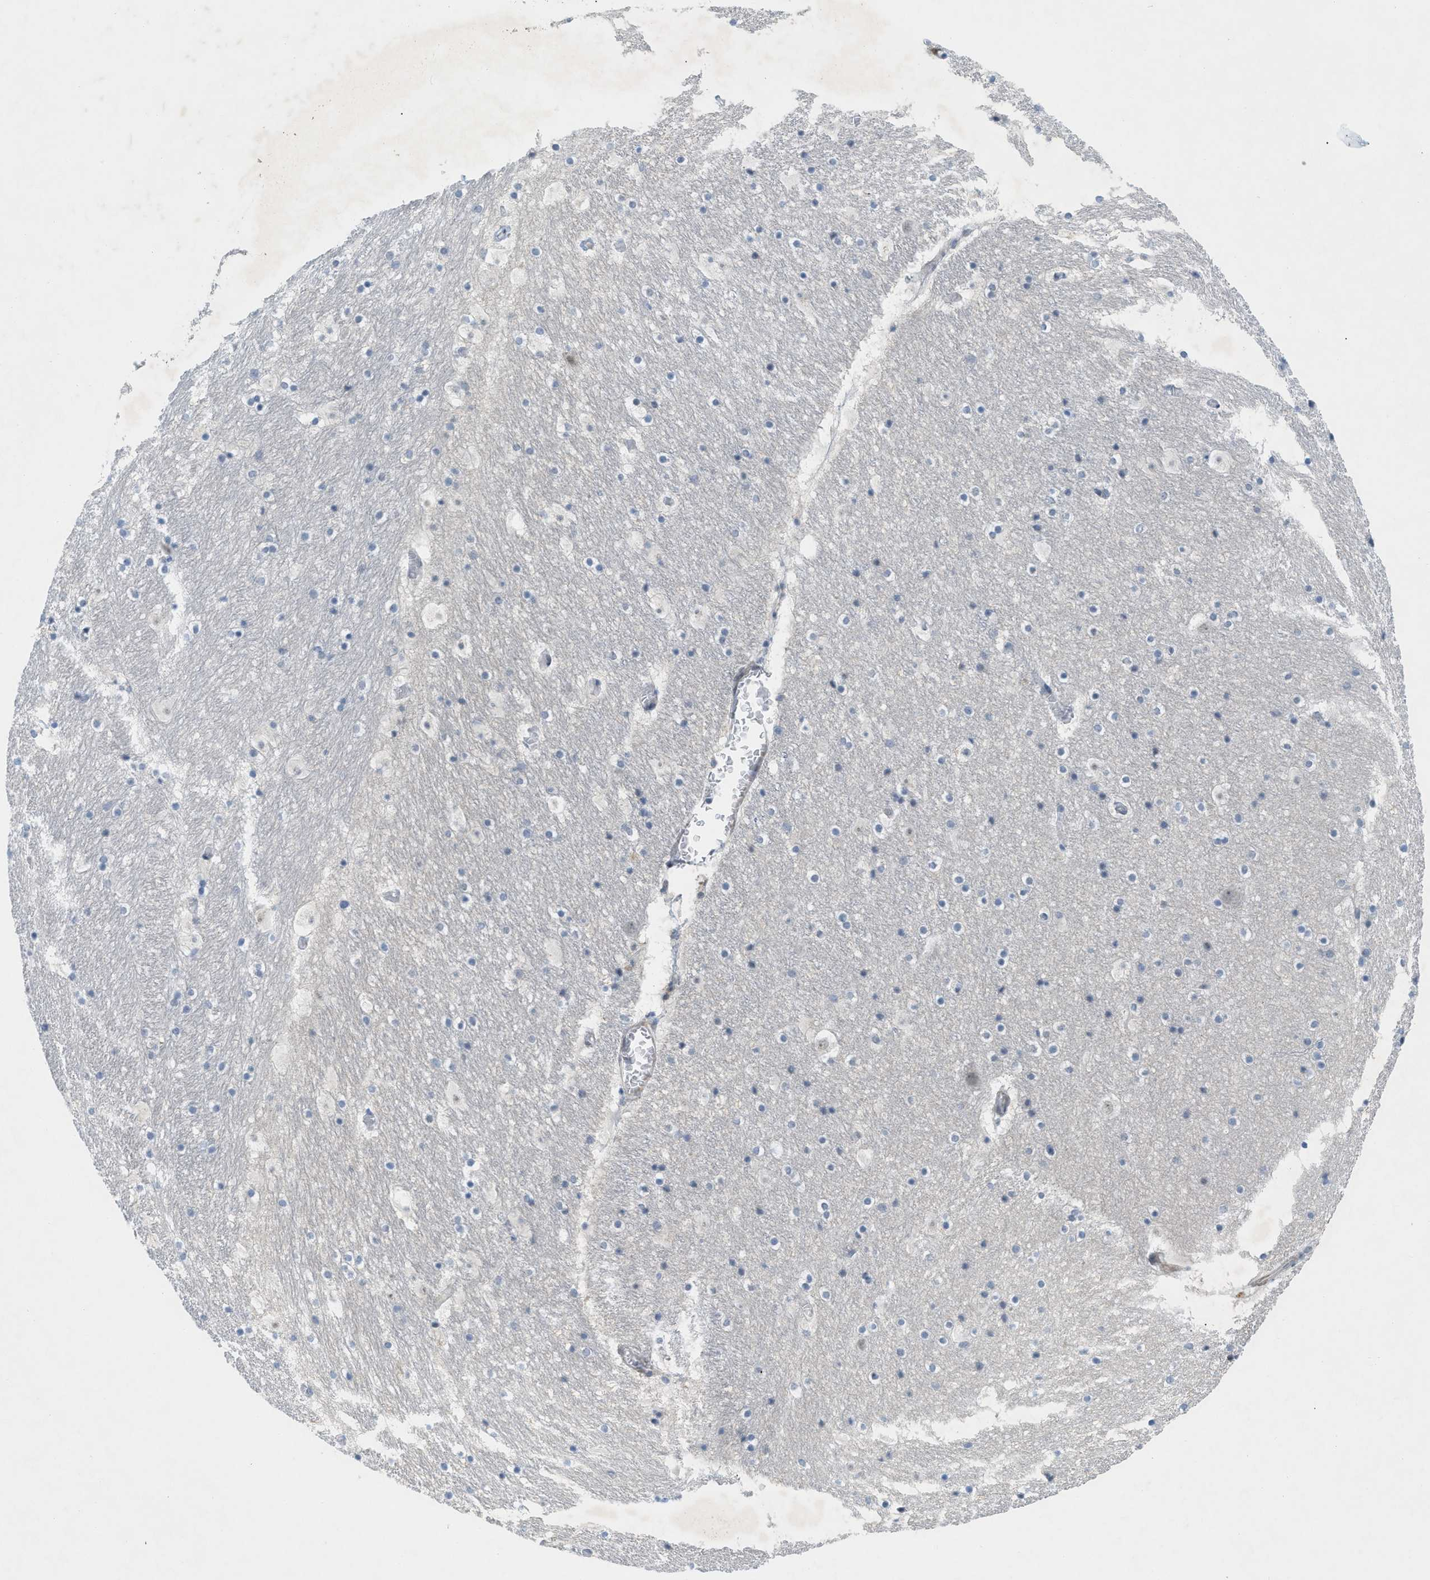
{"staining": {"intensity": "negative", "quantity": "none", "location": "none"}, "tissue": "hippocampus", "cell_type": "Glial cells", "image_type": "normal", "snomed": [{"axis": "morphology", "description": "Normal tissue, NOS"}, {"axis": "topography", "description": "Hippocampus"}], "caption": "Immunohistochemistry image of unremarkable hippocampus: human hippocampus stained with DAB shows no significant protein positivity in glial cells.", "gene": "HLTF", "patient": {"sex": "male", "age": 45}}